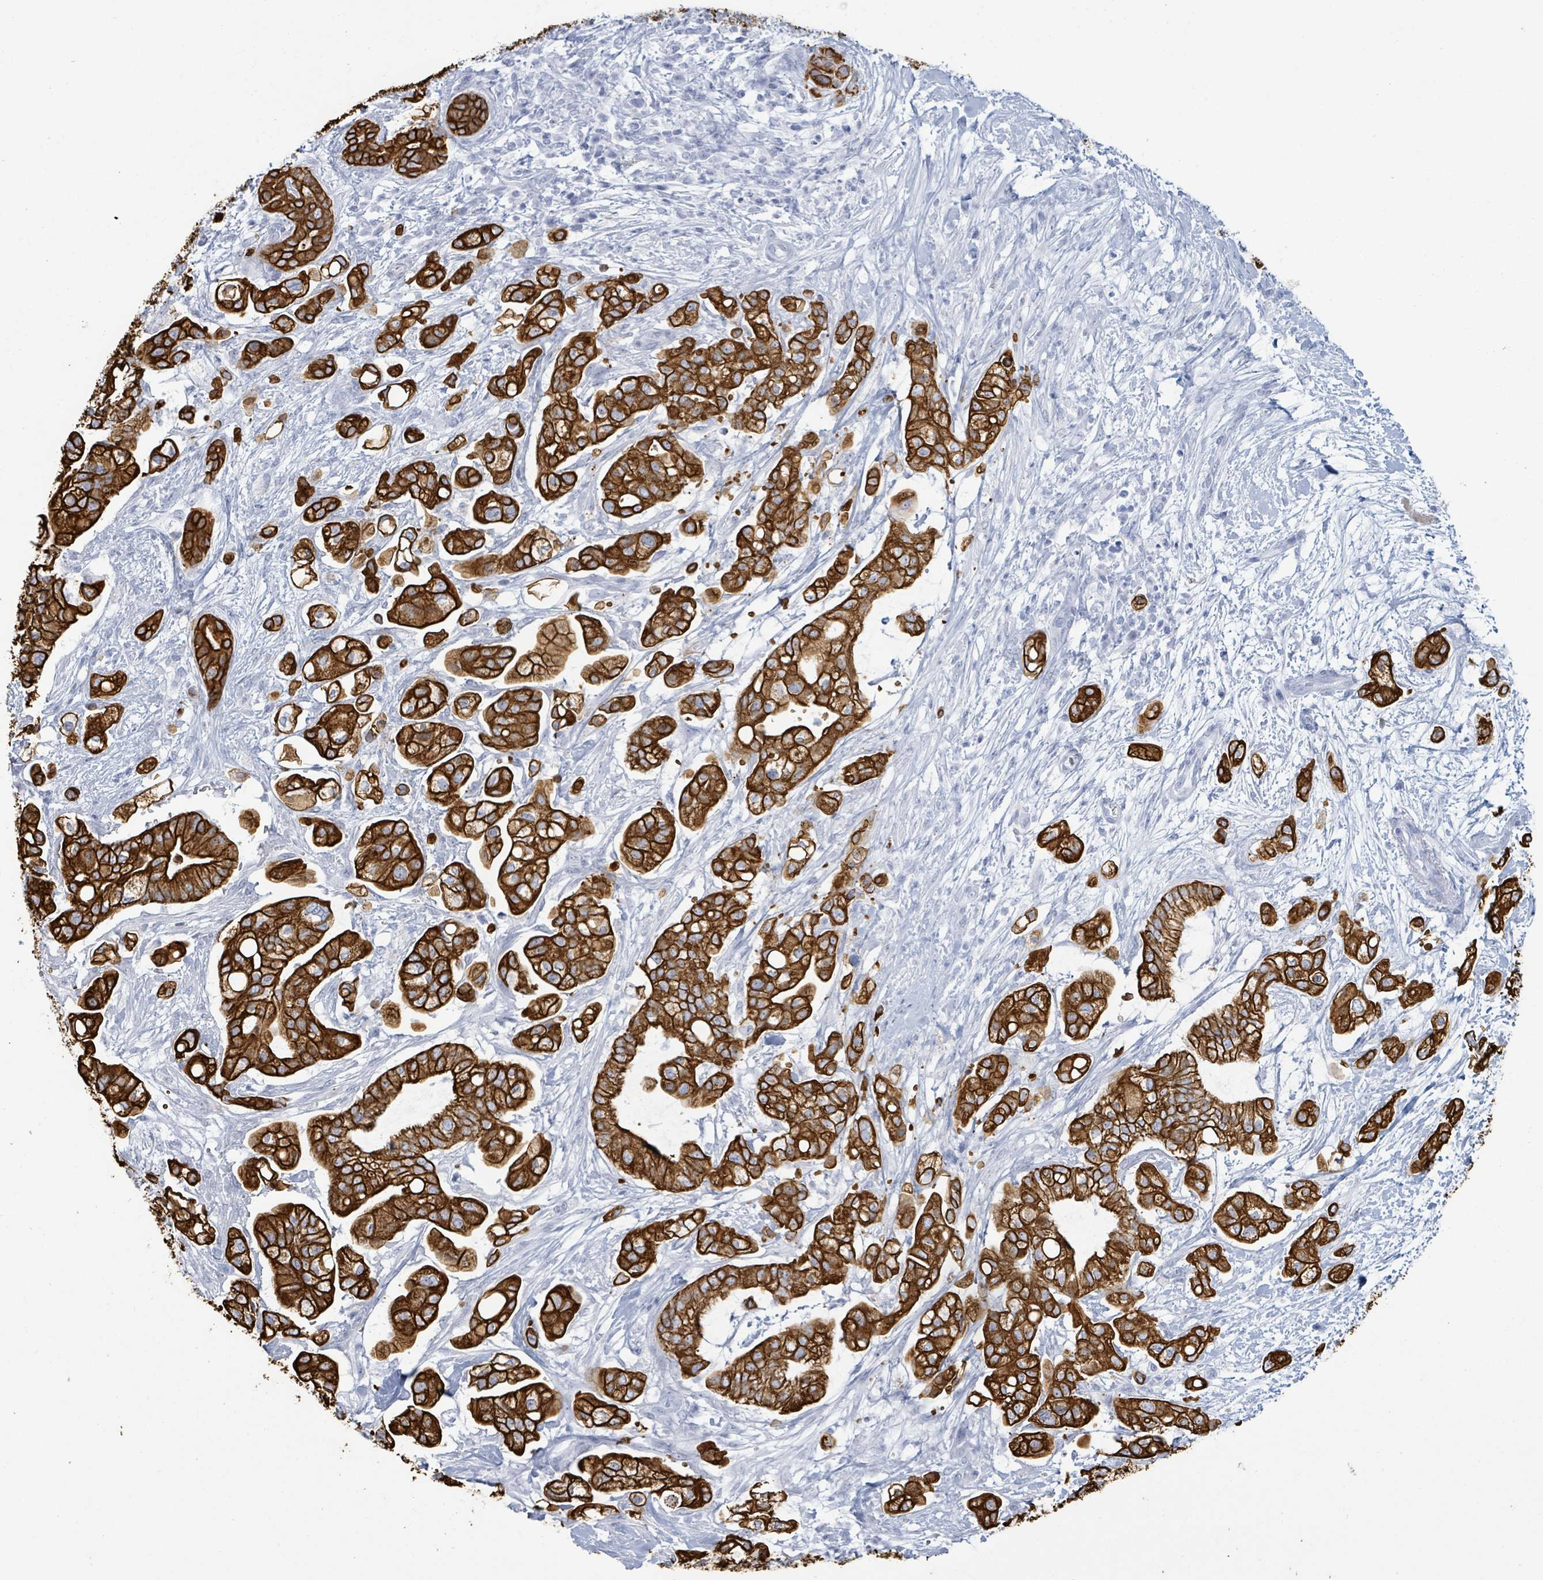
{"staining": {"intensity": "strong", "quantity": ">75%", "location": "cytoplasmic/membranous"}, "tissue": "pancreatic cancer", "cell_type": "Tumor cells", "image_type": "cancer", "snomed": [{"axis": "morphology", "description": "Adenocarcinoma, NOS"}, {"axis": "topography", "description": "Pancreas"}], "caption": "This is an image of IHC staining of pancreatic cancer (adenocarcinoma), which shows strong positivity in the cytoplasmic/membranous of tumor cells.", "gene": "KRT8", "patient": {"sex": "female", "age": 69}}